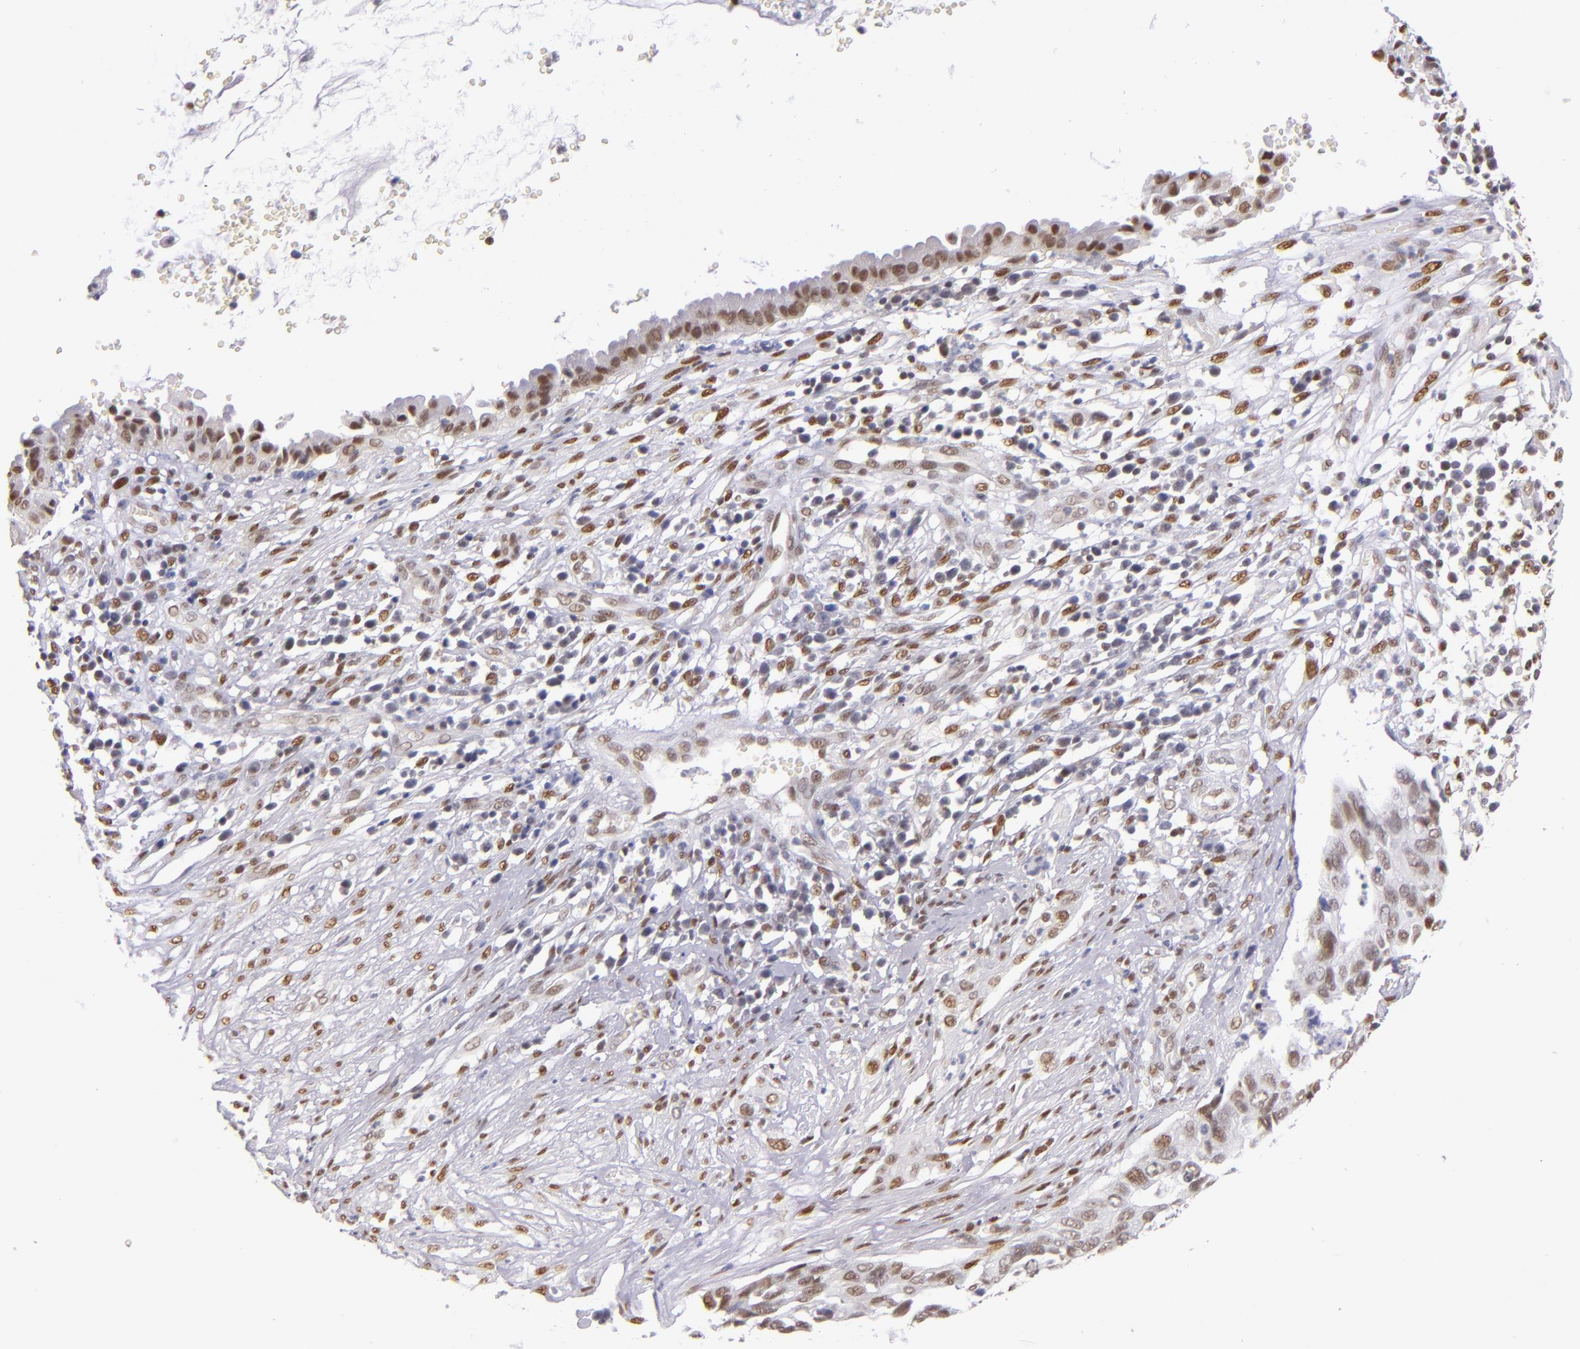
{"staining": {"intensity": "weak", "quantity": ">75%", "location": "nuclear"}, "tissue": "cervical cancer", "cell_type": "Tumor cells", "image_type": "cancer", "snomed": [{"axis": "morphology", "description": "Normal tissue, NOS"}, {"axis": "morphology", "description": "Squamous cell carcinoma, NOS"}, {"axis": "topography", "description": "Cervix"}], "caption": "Protein staining displays weak nuclear positivity in about >75% of tumor cells in squamous cell carcinoma (cervical). (DAB (3,3'-diaminobenzidine) IHC with brightfield microscopy, high magnification).", "gene": "NCOR2", "patient": {"sex": "female", "age": 45}}